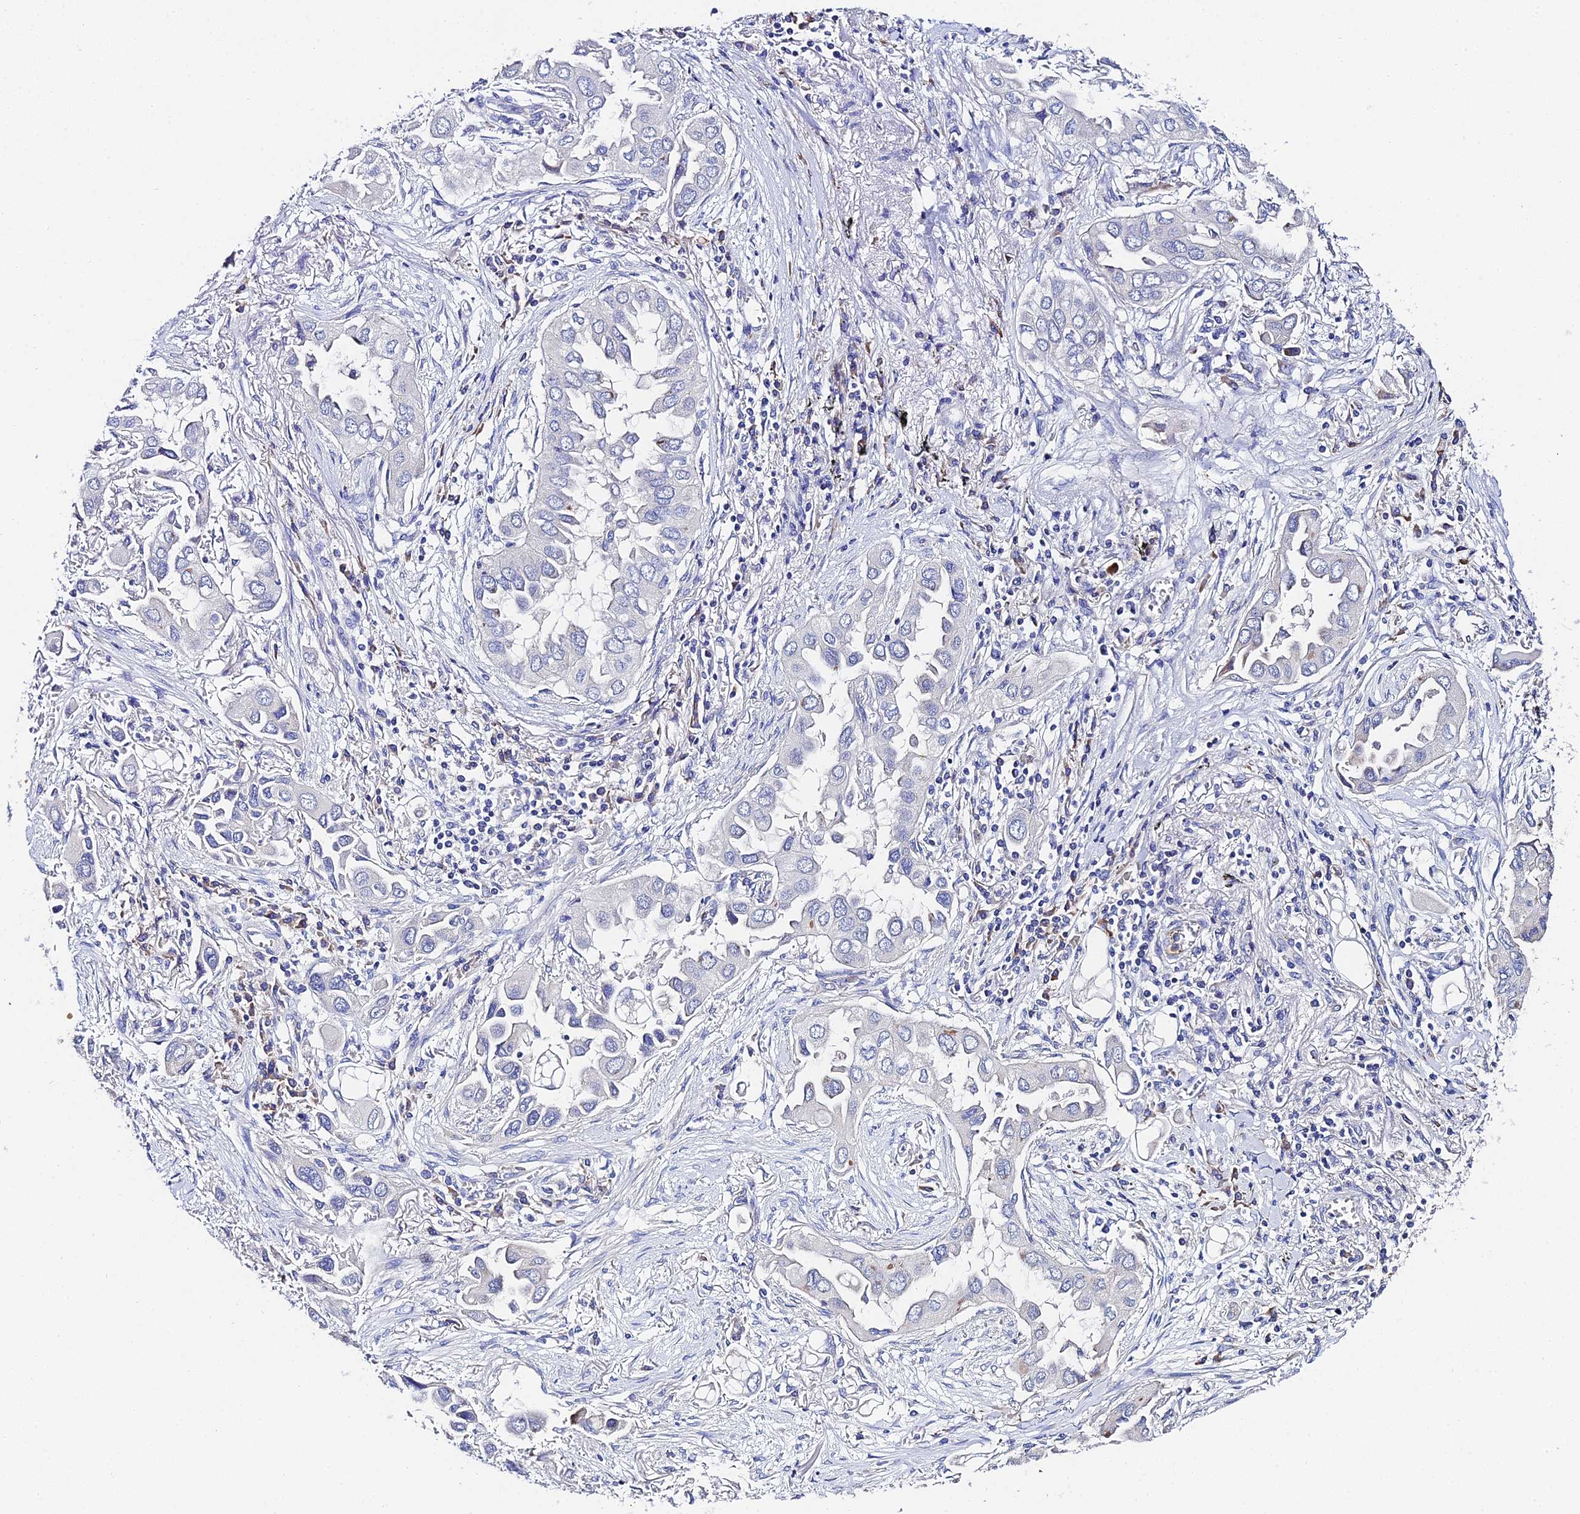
{"staining": {"intensity": "negative", "quantity": "none", "location": "none"}, "tissue": "lung cancer", "cell_type": "Tumor cells", "image_type": "cancer", "snomed": [{"axis": "morphology", "description": "Adenocarcinoma, NOS"}, {"axis": "topography", "description": "Lung"}], "caption": "Immunohistochemistry of human lung cancer reveals no positivity in tumor cells.", "gene": "UBE2L3", "patient": {"sex": "female", "age": 76}}